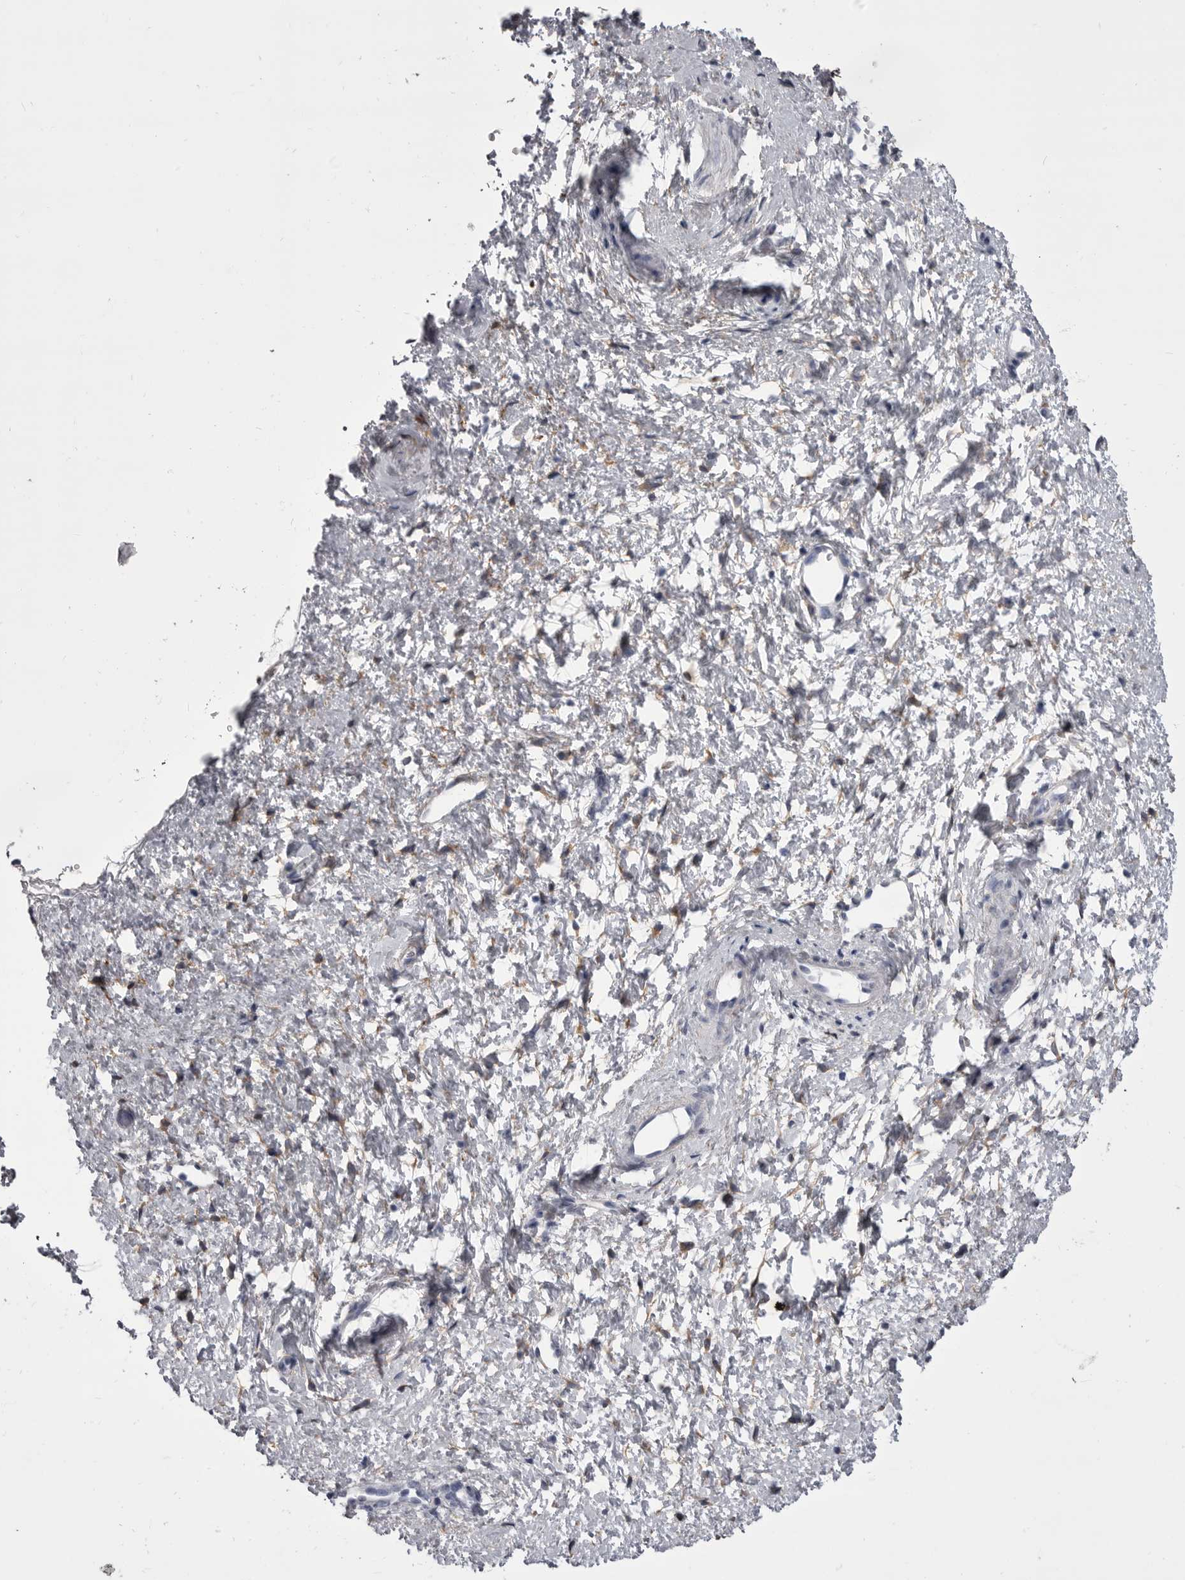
{"staining": {"intensity": "negative", "quantity": "none", "location": "none"}, "tissue": "cervix", "cell_type": "Glandular cells", "image_type": "normal", "snomed": [{"axis": "morphology", "description": "Normal tissue, NOS"}, {"axis": "topography", "description": "Cervix"}], "caption": "Immunohistochemistry (IHC) of unremarkable human cervix exhibits no staining in glandular cells.", "gene": "ANK2", "patient": {"sex": "female", "age": 72}}